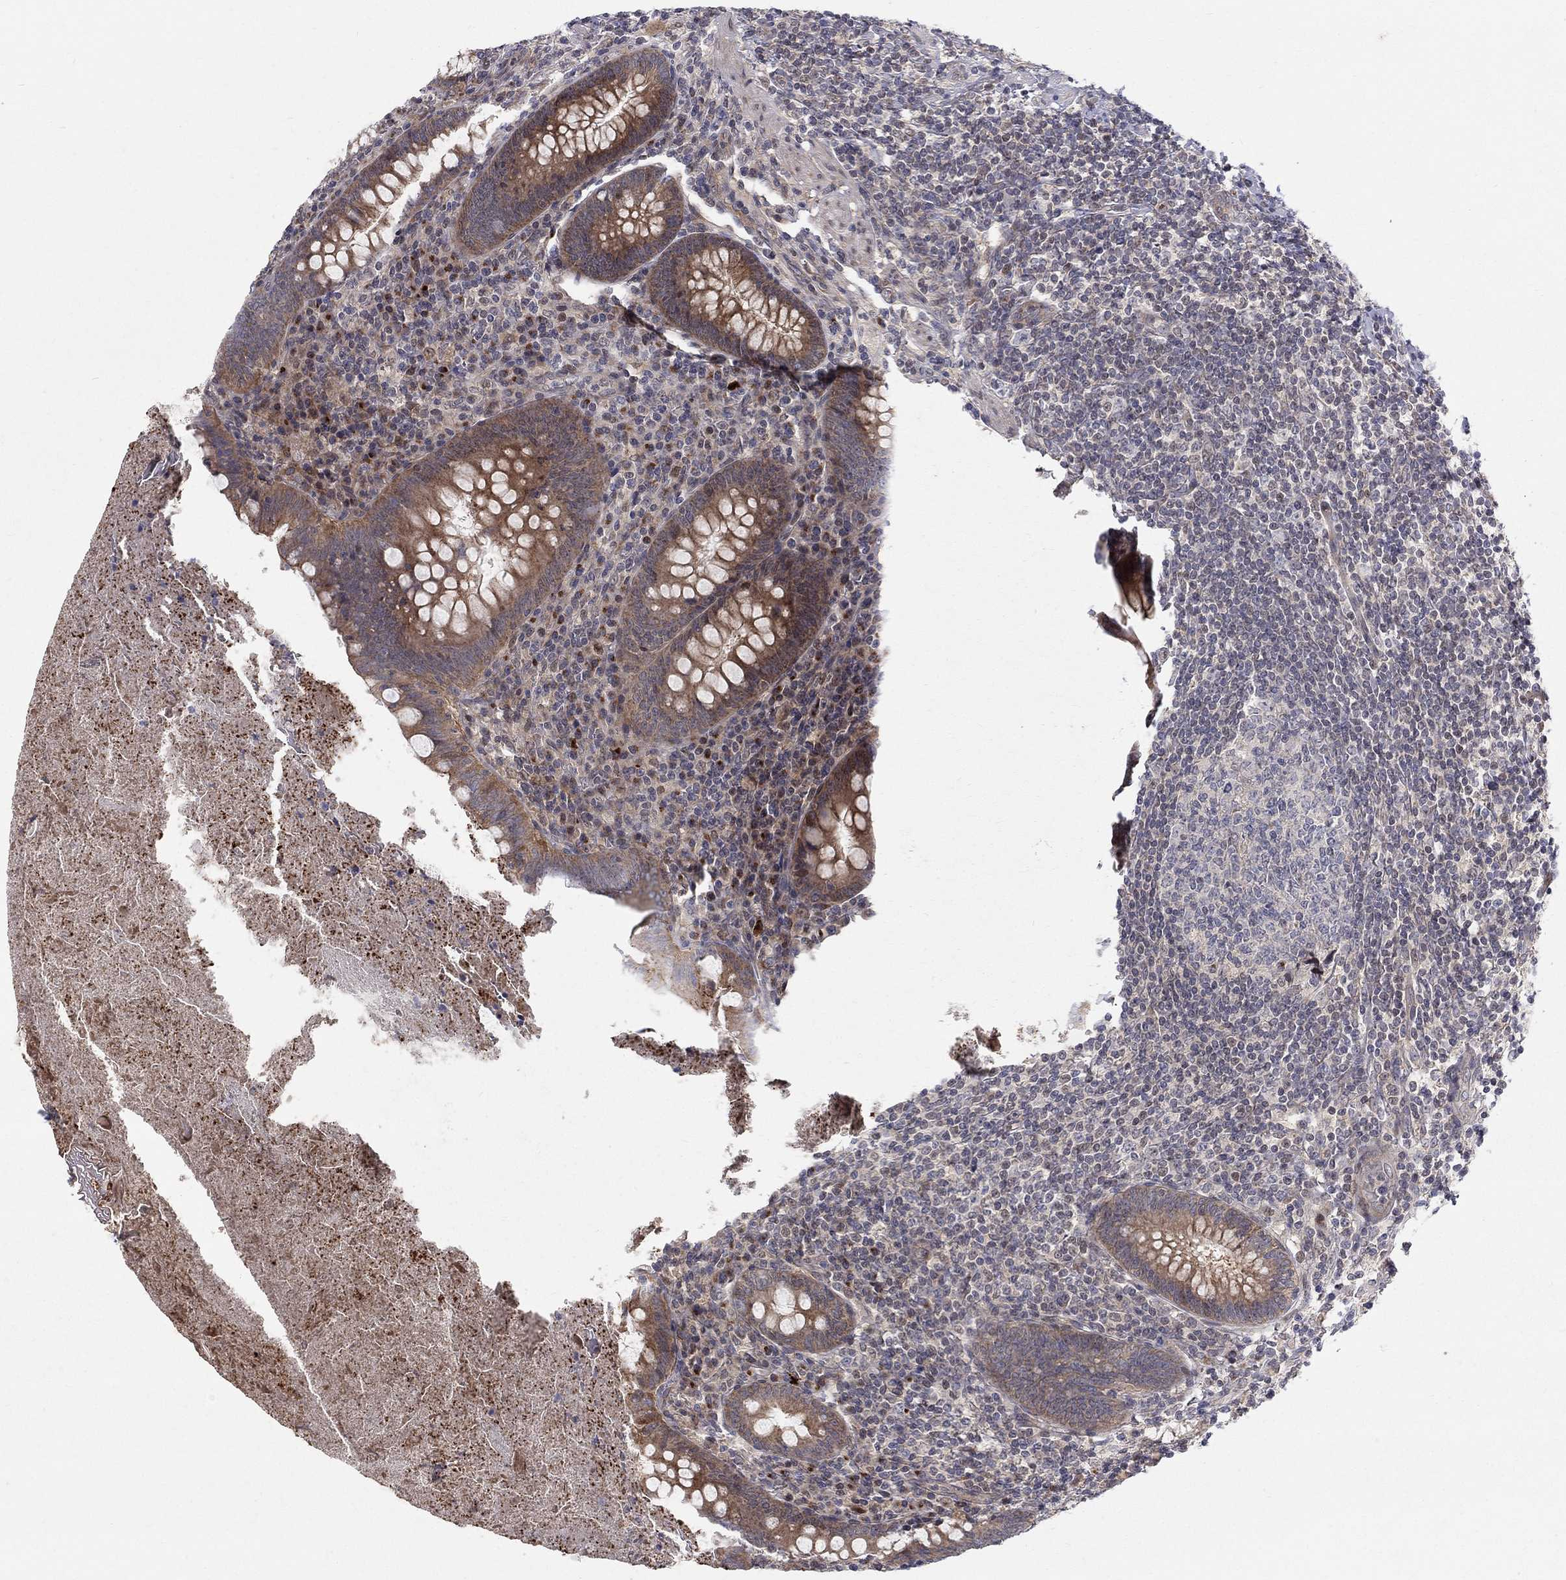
{"staining": {"intensity": "moderate", "quantity": "25%-75%", "location": "cytoplasmic/membranous"}, "tissue": "appendix", "cell_type": "Glandular cells", "image_type": "normal", "snomed": [{"axis": "morphology", "description": "Normal tissue, NOS"}, {"axis": "topography", "description": "Appendix"}], "caption": "The histopathology image reveals staining of unremarkable appendix, revealing moderate cytoplasmic/membranous protein staining (brown color) within glandular cells.", "gene": "WDR19", "patient": {"sex": "male", "age": 47}}